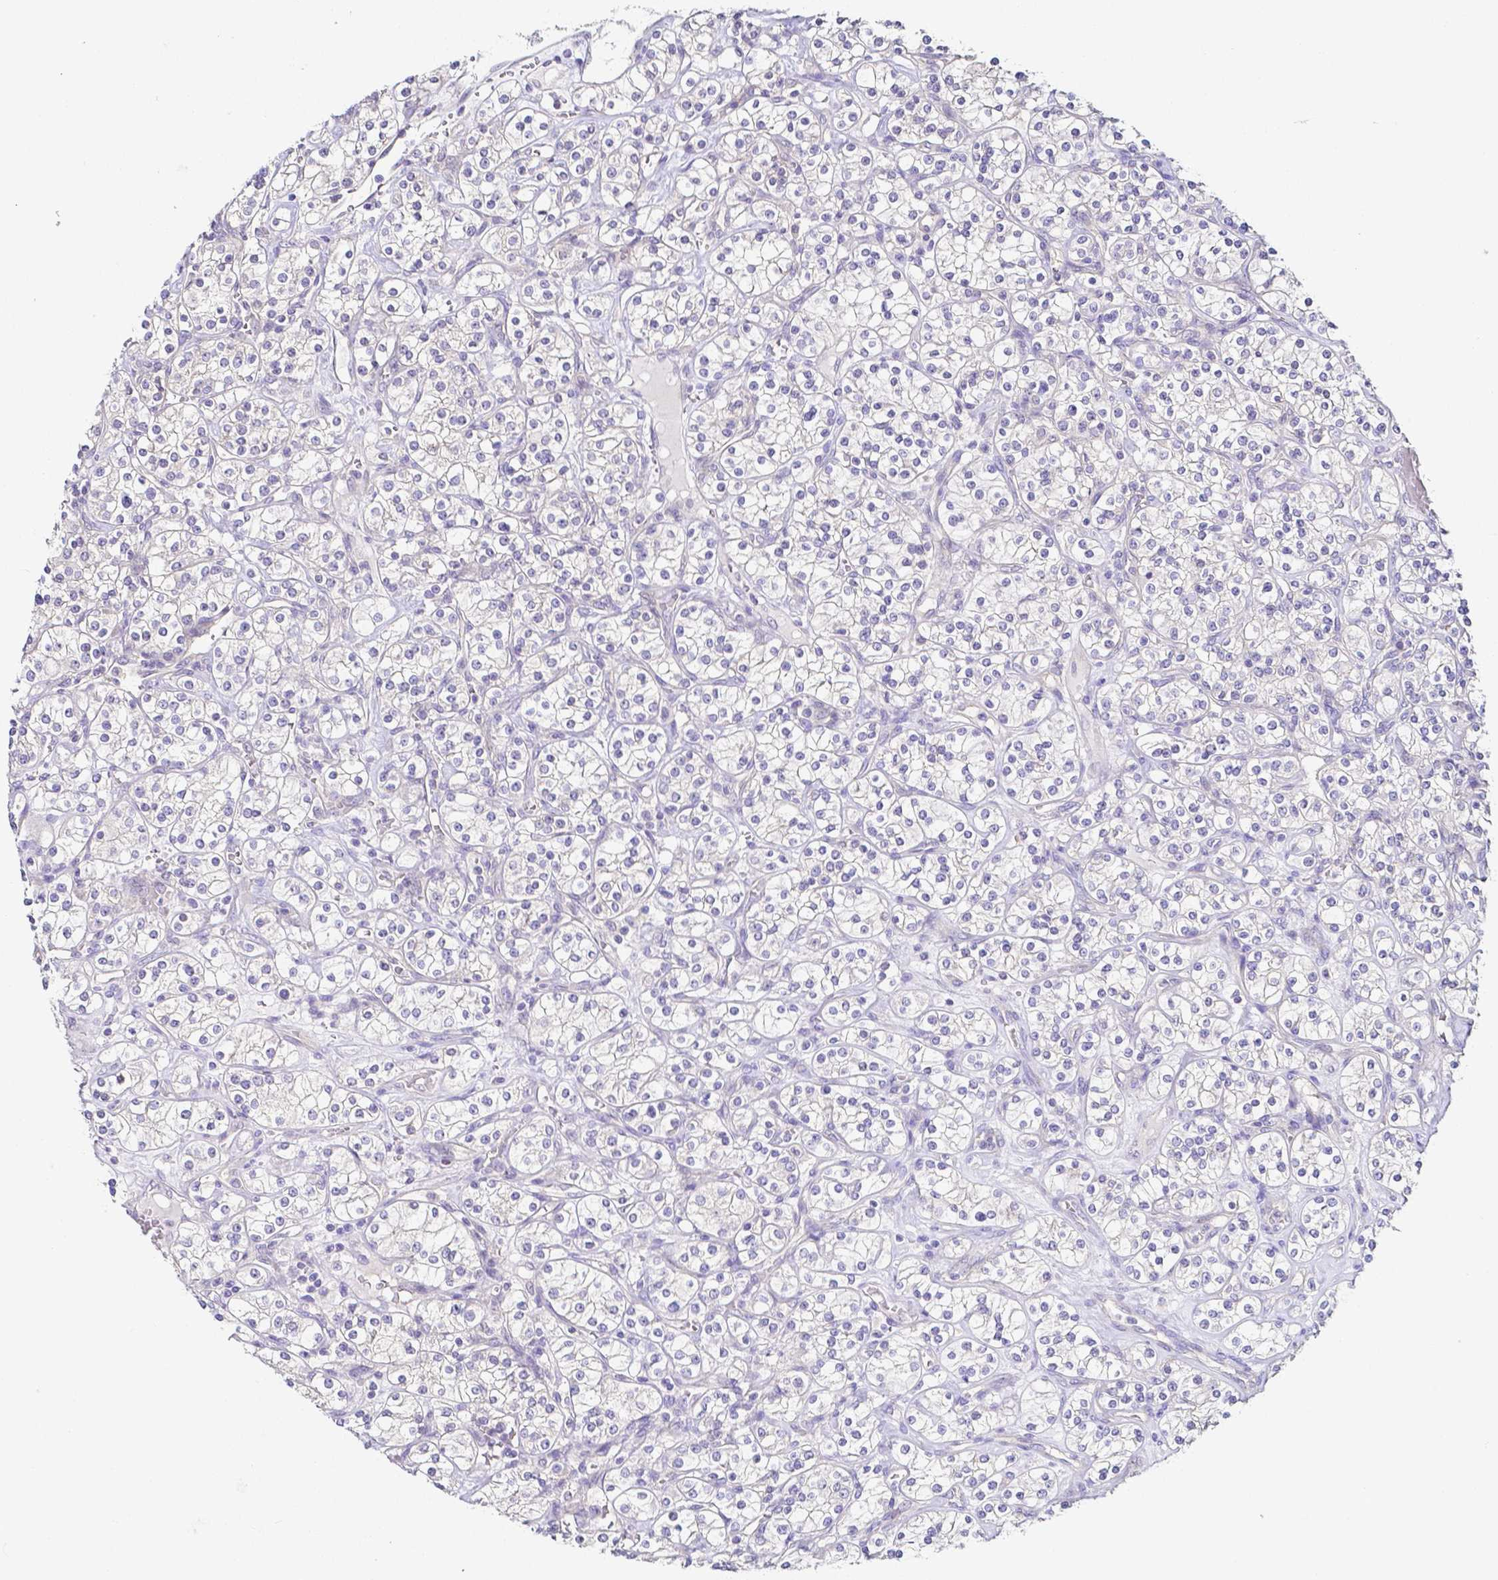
{"staining": {"intensity": "negative", "quantity": "none", "location": "none"}, "tissue": "renal cancer", "cell_type": "Tumor cells", "image_type": "cancer", "snomed": [{"axis": "morphology", "description": "Adenocarcinoma, NOS"}, {"axis": "topography", "description": "Kidney"}], "caption": "Immunohistochemistry image of renal cancer (adenocarcinoma) stained for a protein (brown), which shows no positivity in tumor cells.", "gene": "PKP3", "patient": {"sex": "male", "age": 77}}